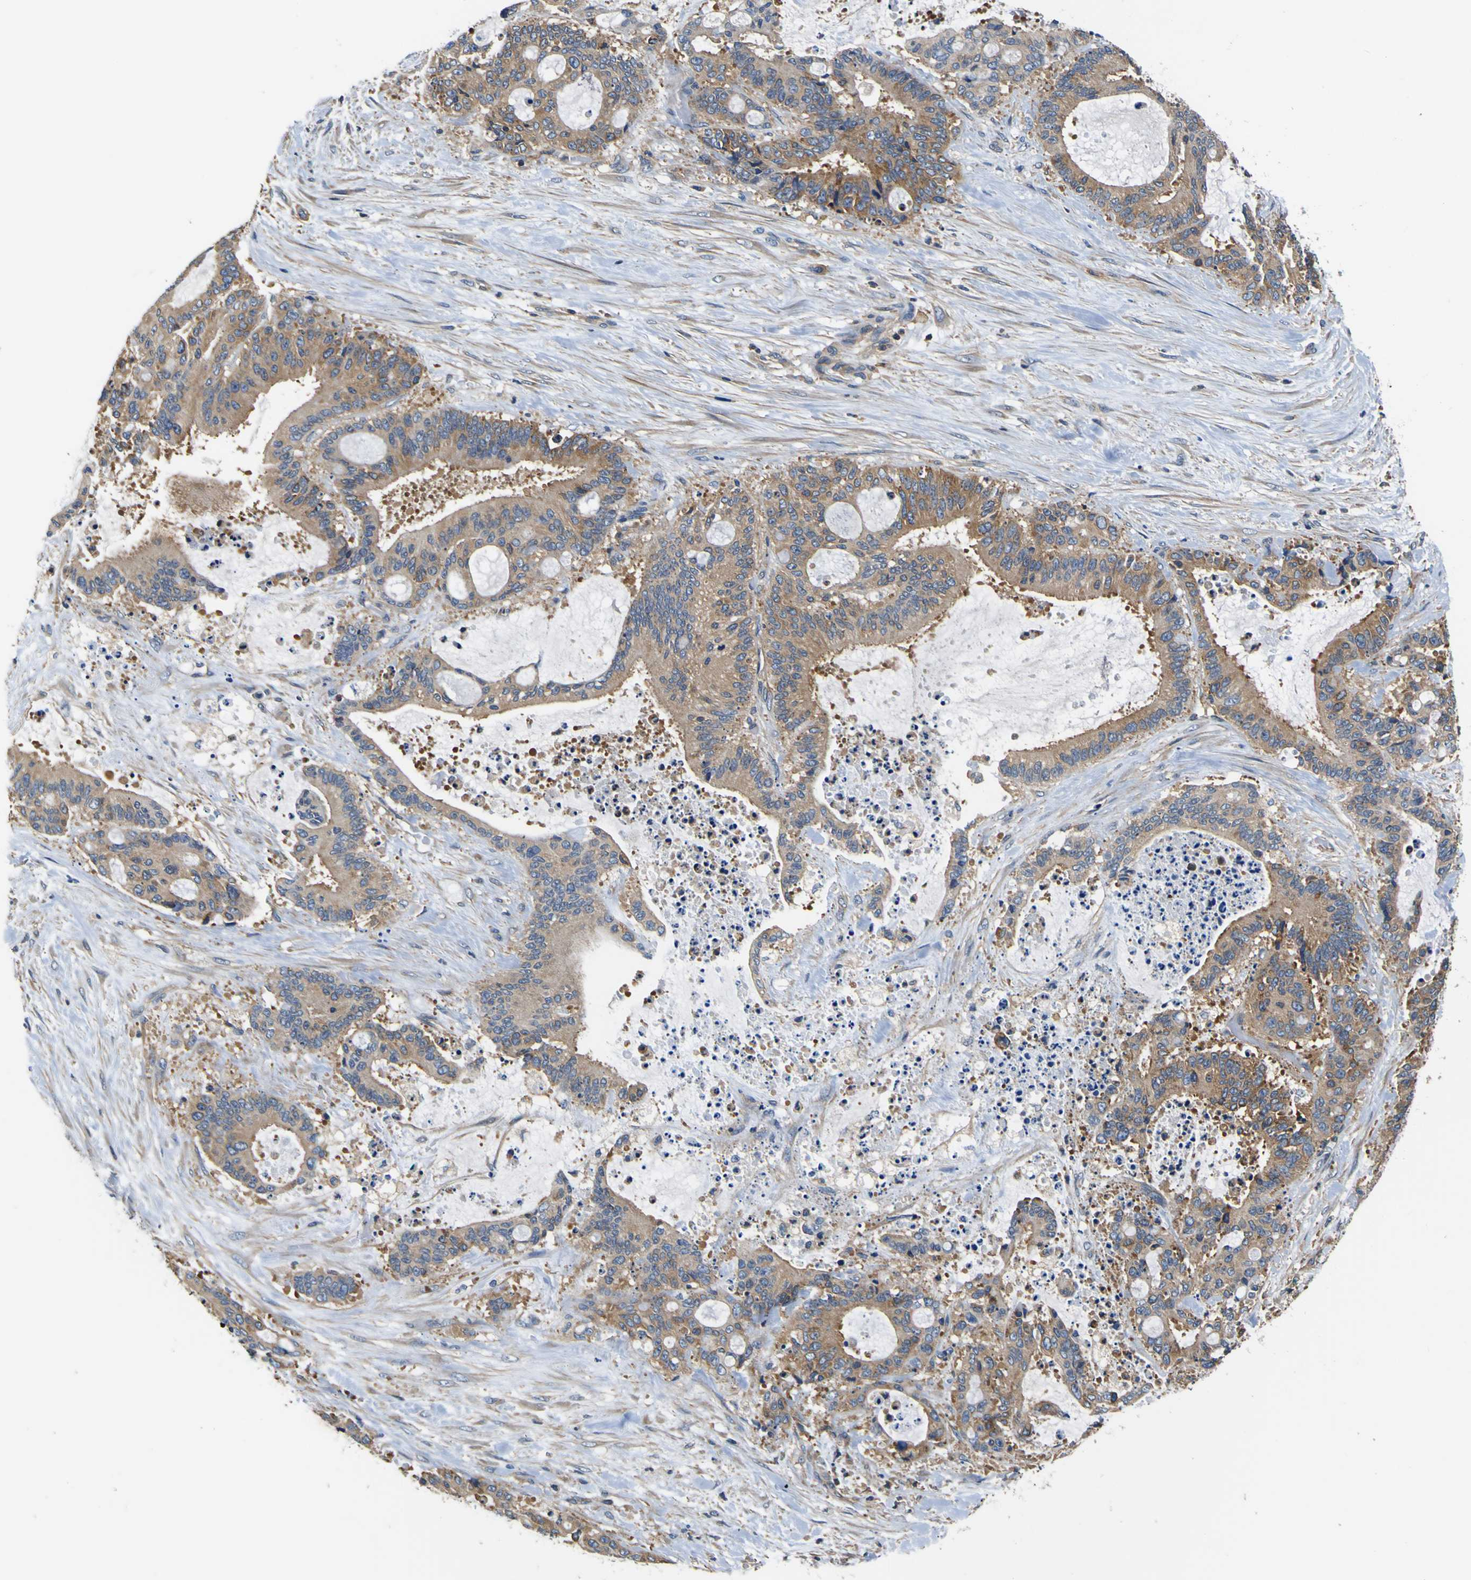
{"staining": {"intensity": "moderate", "quantity": ">75%", "location": "cytoplasmic/membranous"}, "tissue": "liver cancer", "cell_type": "Tumor cells", "image_type": "cancer", "snomed": [{"axis": "morphology", "description": "Normal tissue, NOS"}, {"axis": "morphology", "description": "Cholangiocarcinoma"}, {"axis": "topography", "description": "Liver"}, {"axis": "topography", "description": "Peripheral nerve tissue"}], "caption": "Protein expression analysis of human cholangiocarcinoma (liver) reveals moderate cytoplasmic/membranous positivity in approximately >75% of tumor cells.", "gene": "CNR2", "patient": {"sex": "female", "age": 73}}